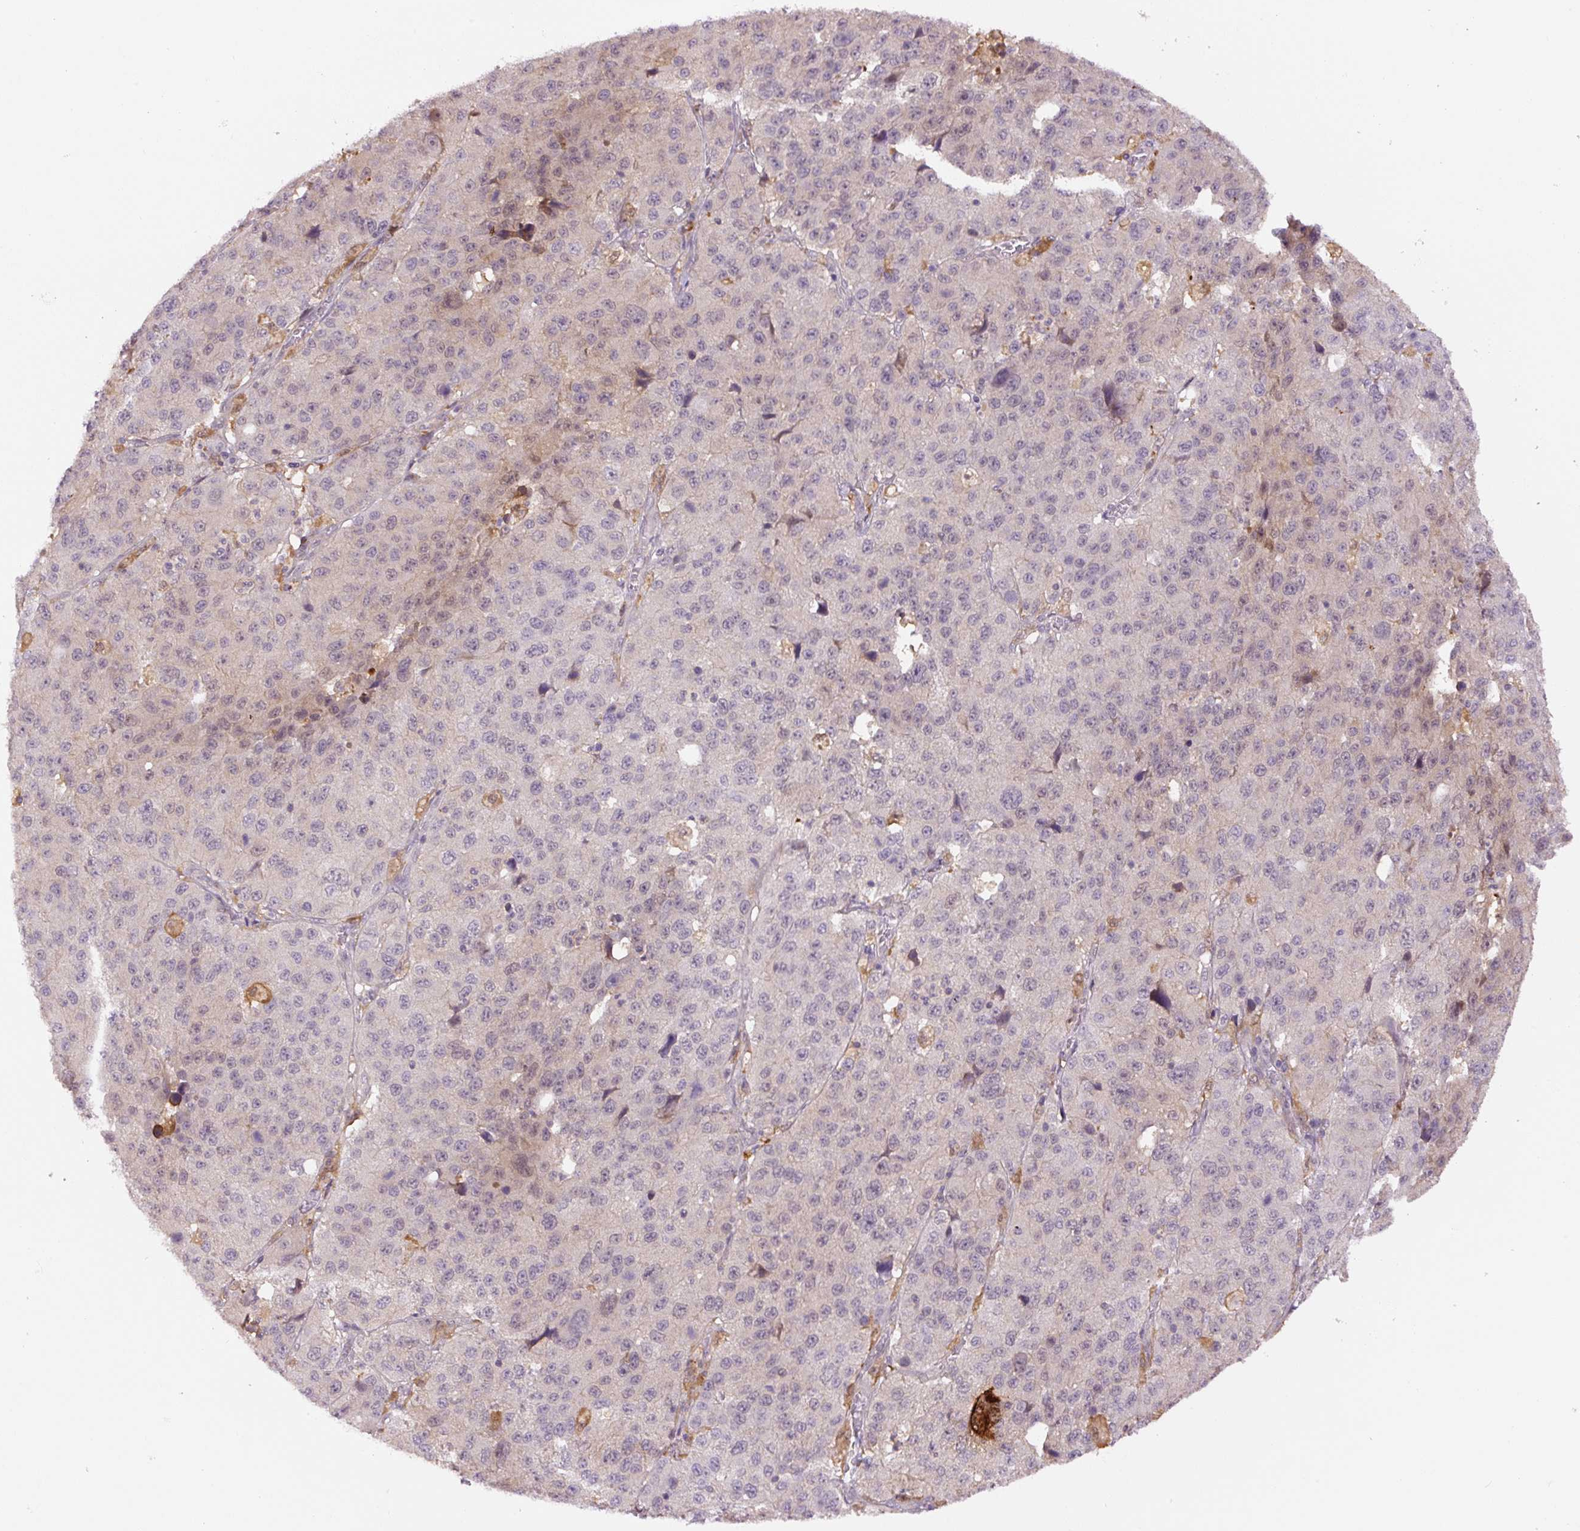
{"staining": {"intensity": "weak", "quantity": "<25%", "location": "nuclear"}, "tissue": "stomach cancer", "cell_type": "Tumor cells", "image_type": "cancer", "snomed": [{"axis": "morphology", "description": "Adenocarcinoma, NOS"}, {"axis": "topography", "description": "Stomach"}], "caption": "Stomach cancer (adenocarcinoma) was stained to show a protein in brown. There is no significant staining in tumor cells.", "gene": "SPSB2", "patient": {"sex": "male", "age": 71}}